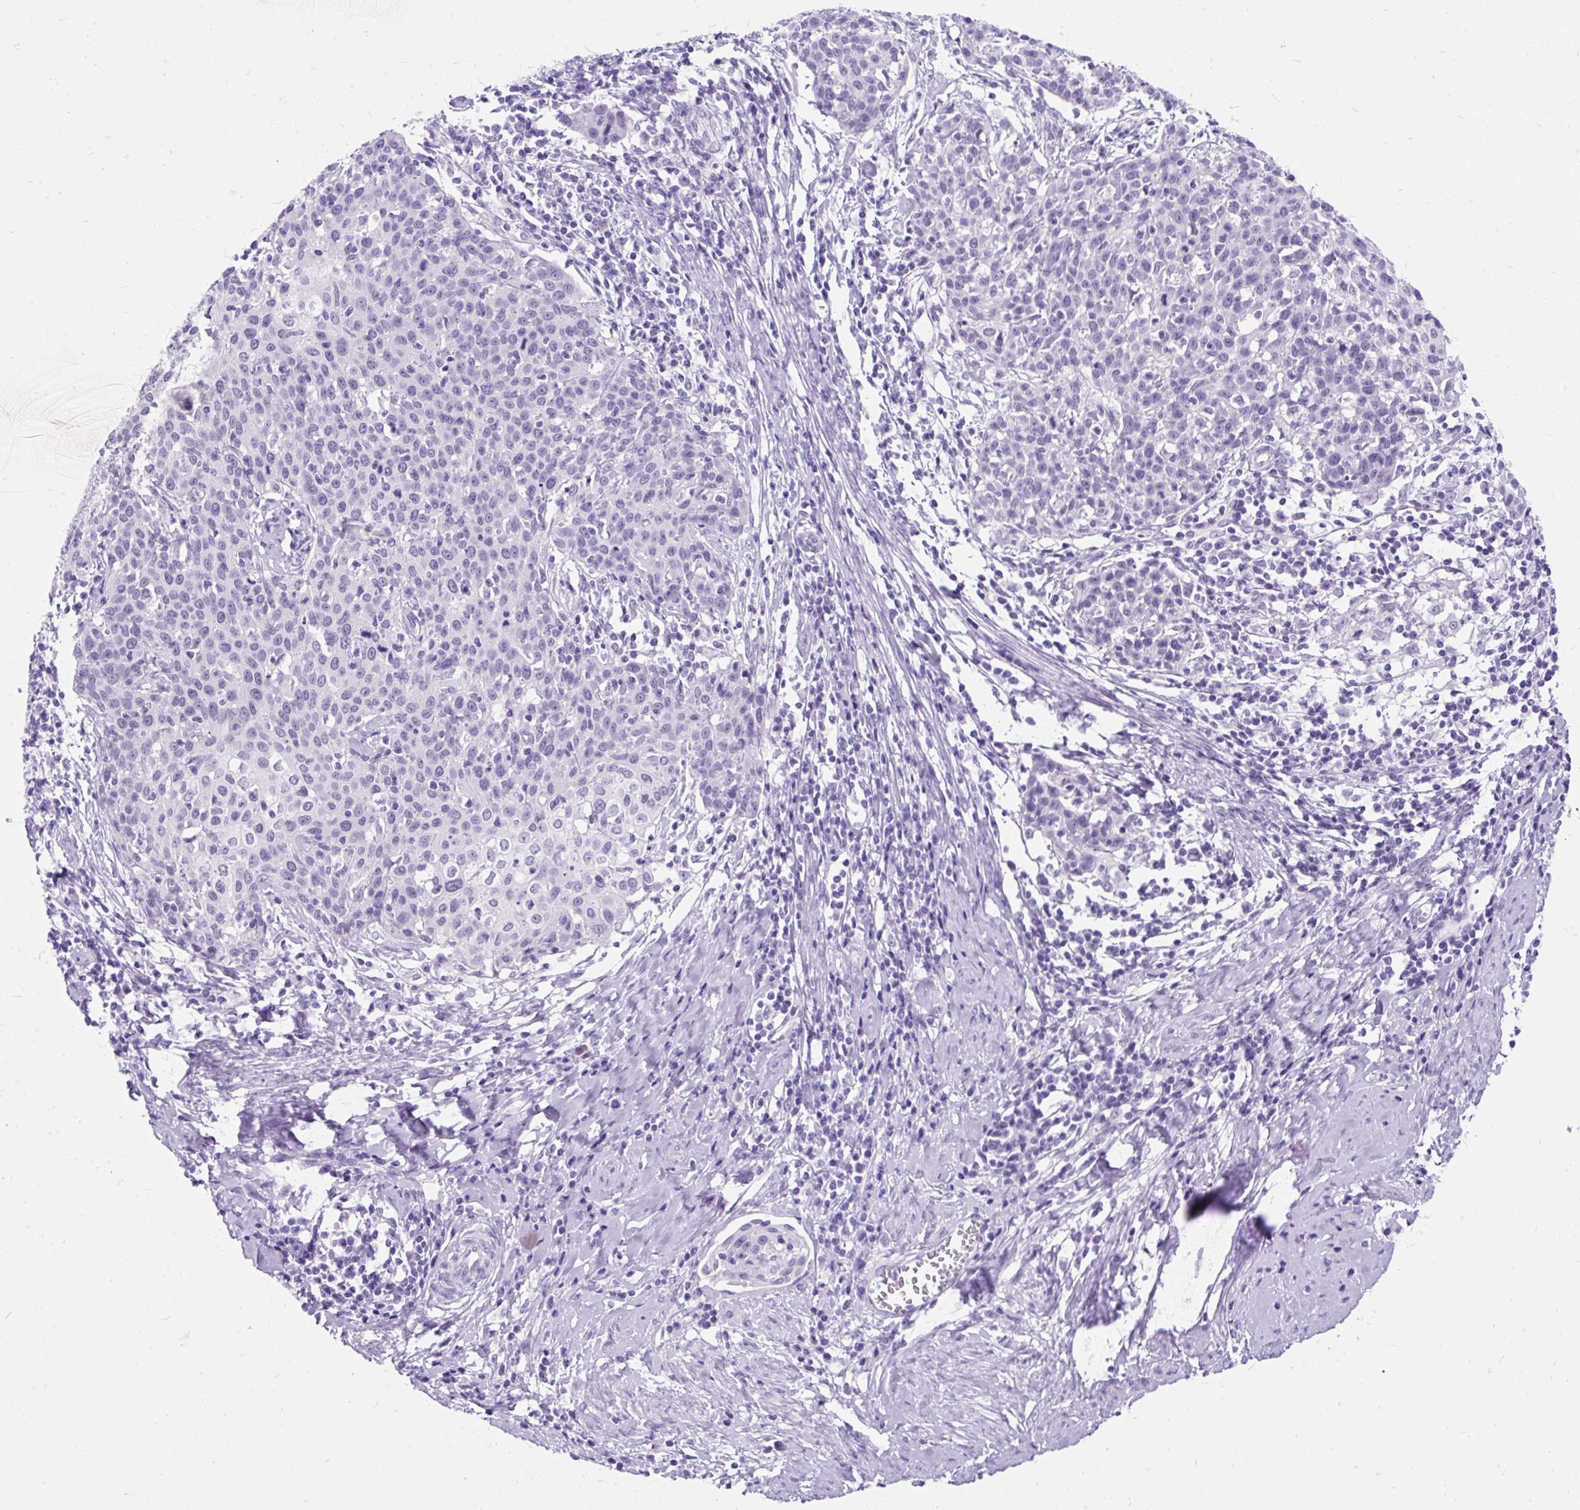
{"staining": {"intensity": "negative", "quantity": "none", "location": "none"}, "tissue": "cervical cancer", "cell_type": "Tumor cells", "image_type": "cancer", "snomed": [{"axis": "morphology", "description": "Squamous cell carcinoma, NOS"}, {"axis": "topography", "description": "Cervix"}], "caption": "This is an immunohistochemistry (IHC) photomicrograph of squamous cell carcinoma (cervical). There is no staining in tumor cells.", "gene": "SCGB1A1", "patient": {"sex": "female", "age": 38}}